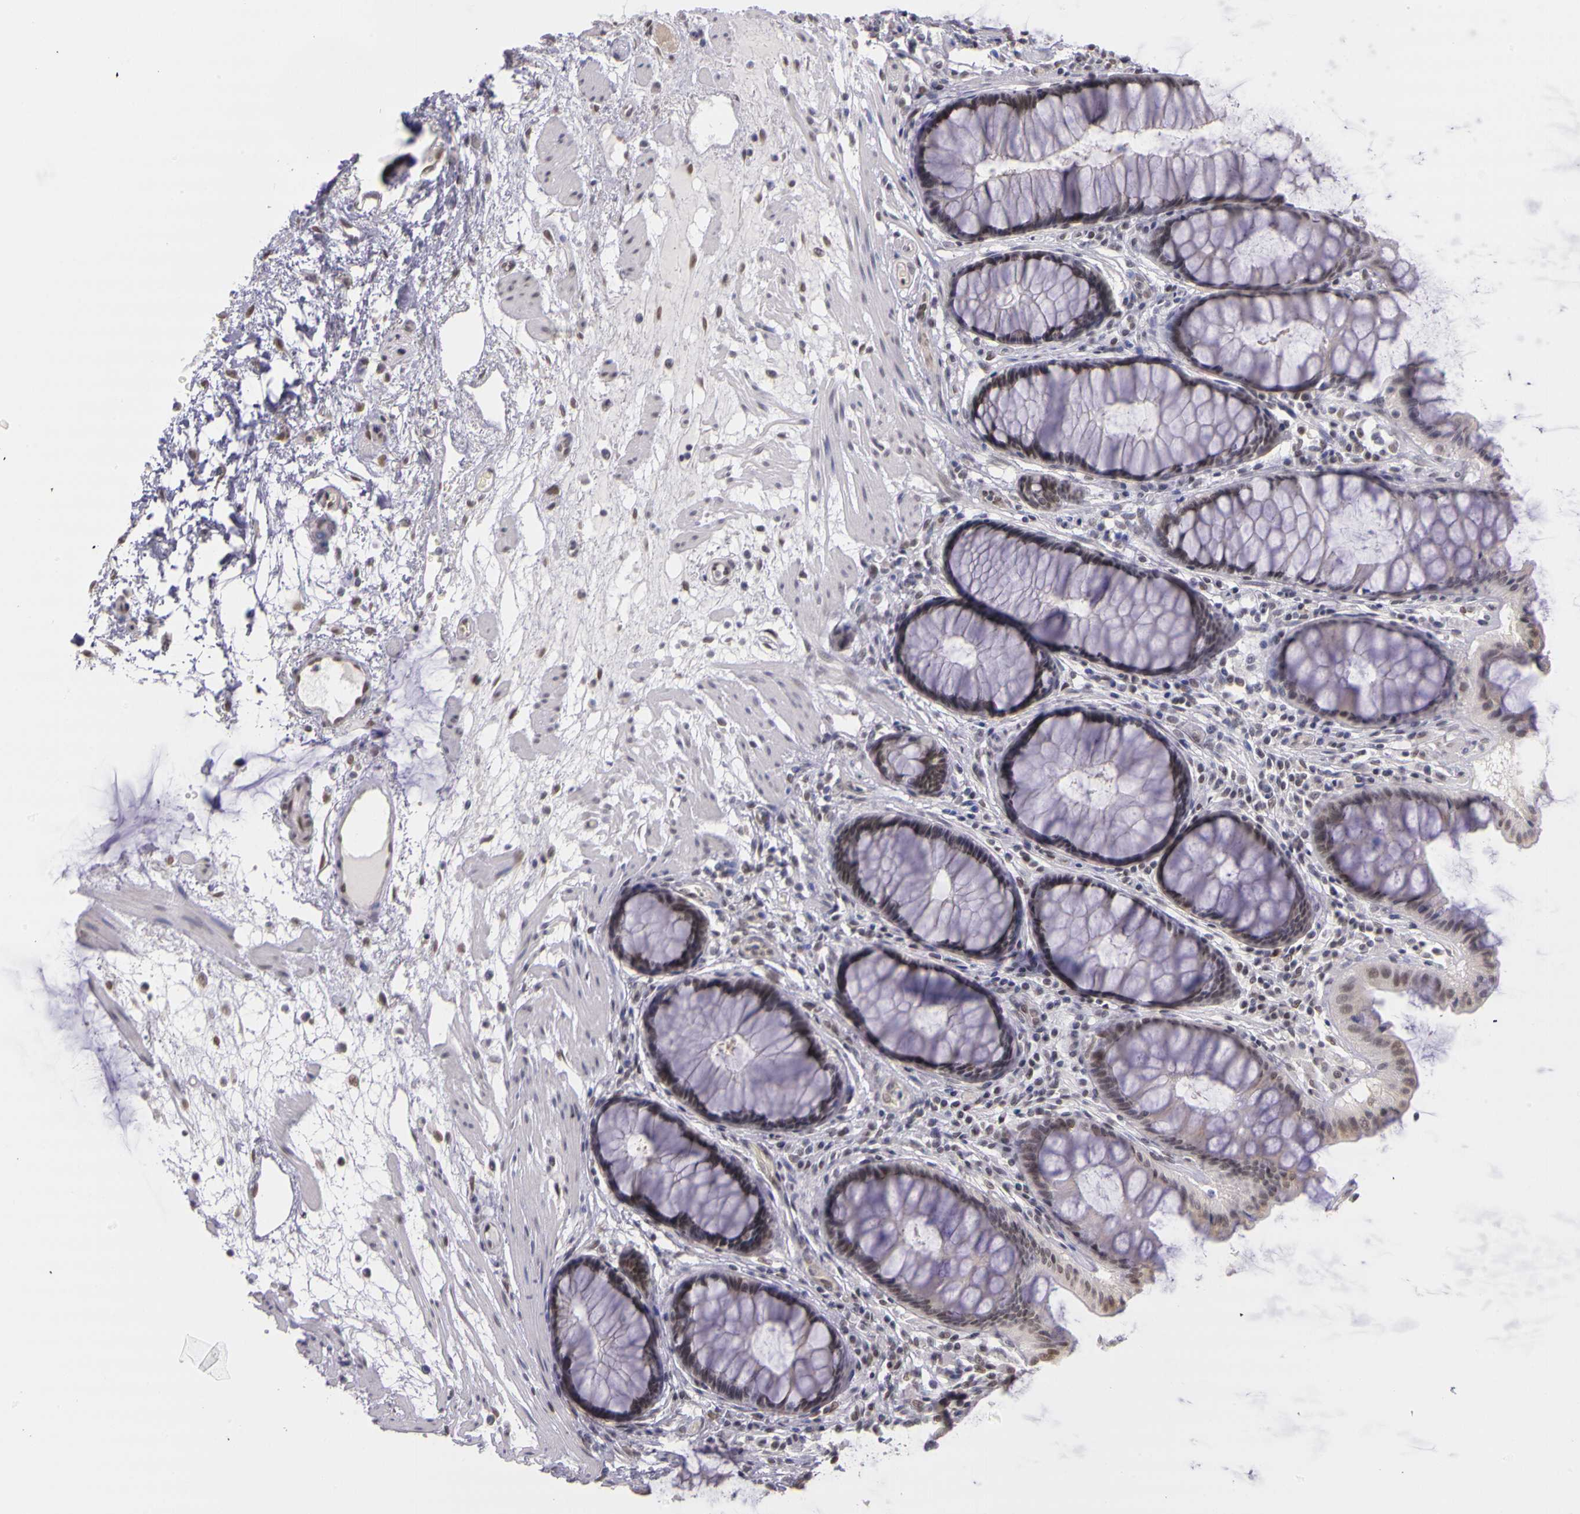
{"staining": {"intensity": "moderate", "quantity": "25%-75%", "location": "cytoplasmic/membranous"}, "tissue": "rectum", "cell_type": "Glandular cells", "image_type": "normal", "snomed": [{"axis": "morphology", "description": "Normal tissue, NOS"}, {"axis": "topography", "description": "Rectum"}], "caption": "Immunohistochemistry (IHC) (DAB) staining of unremarkable rectum displays moderate cytoplasmic/membranous protein positivity in approximately 25%-75% of glandular cells.", "gene": "WDR13", "patient": {"sex": "male", "age": 77}}